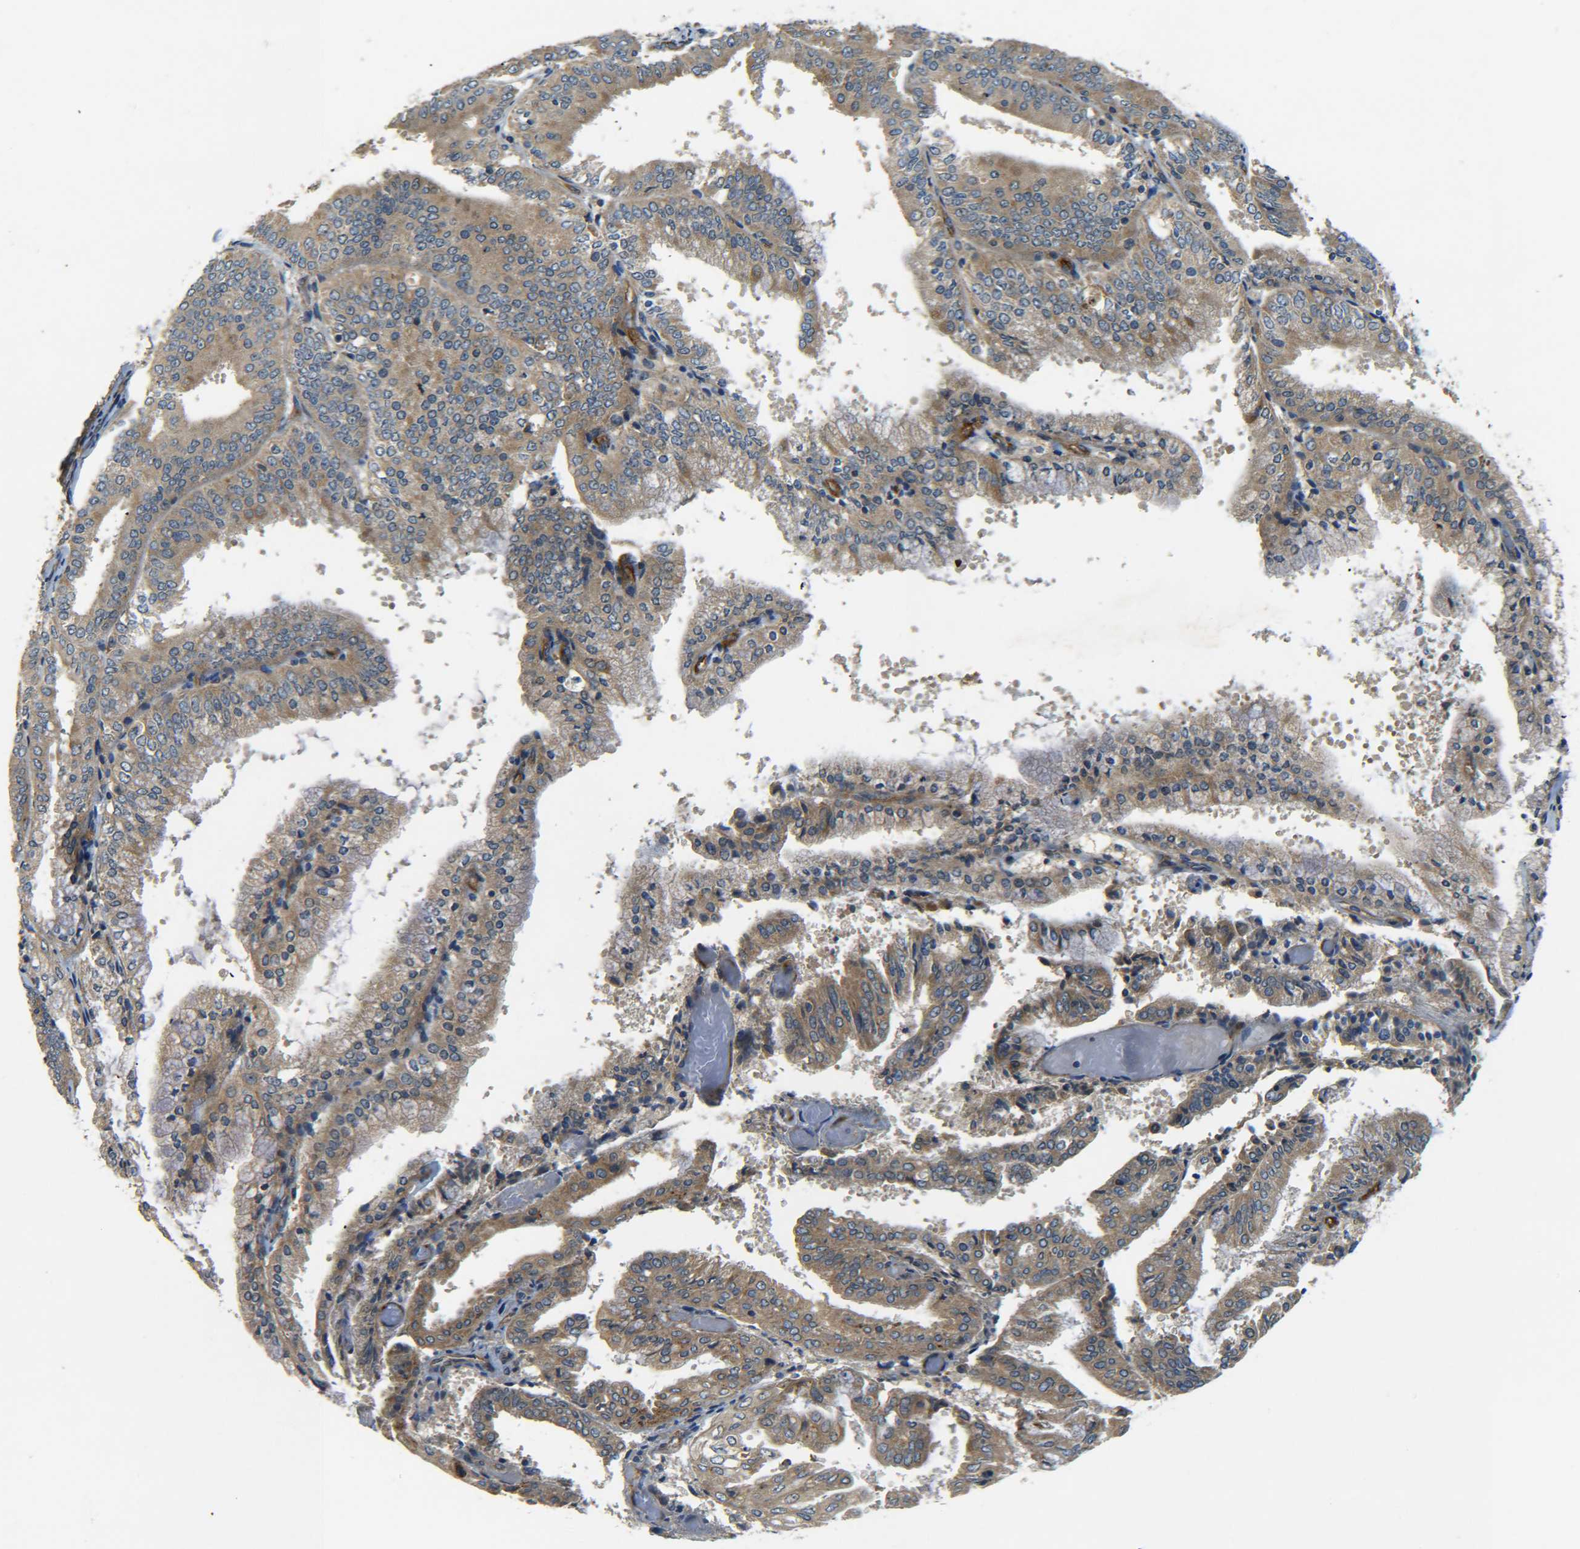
{"staining": {"intensity": "weak", "quantity": ">75%", "location": "cytoplasmic/membranous"}, "tissue": "endometrial cancer", "cell_type": "Tumor cells", "image_type": "cancer", "snomed": [{"axis": "morphology", "description": "Adenocarcinoma, NOS"}, {"axis": "topography", "description": "Endometrium"}], "caption": "Weak cytoplasmic/membranous expression for a protein is identified in approximately >75% of tumor cells of endometrial adenocarcinoma using immunohistochemistry (IHC).", "gene": "LRCH3", "patient": {"sex": "female", "age": 63}}